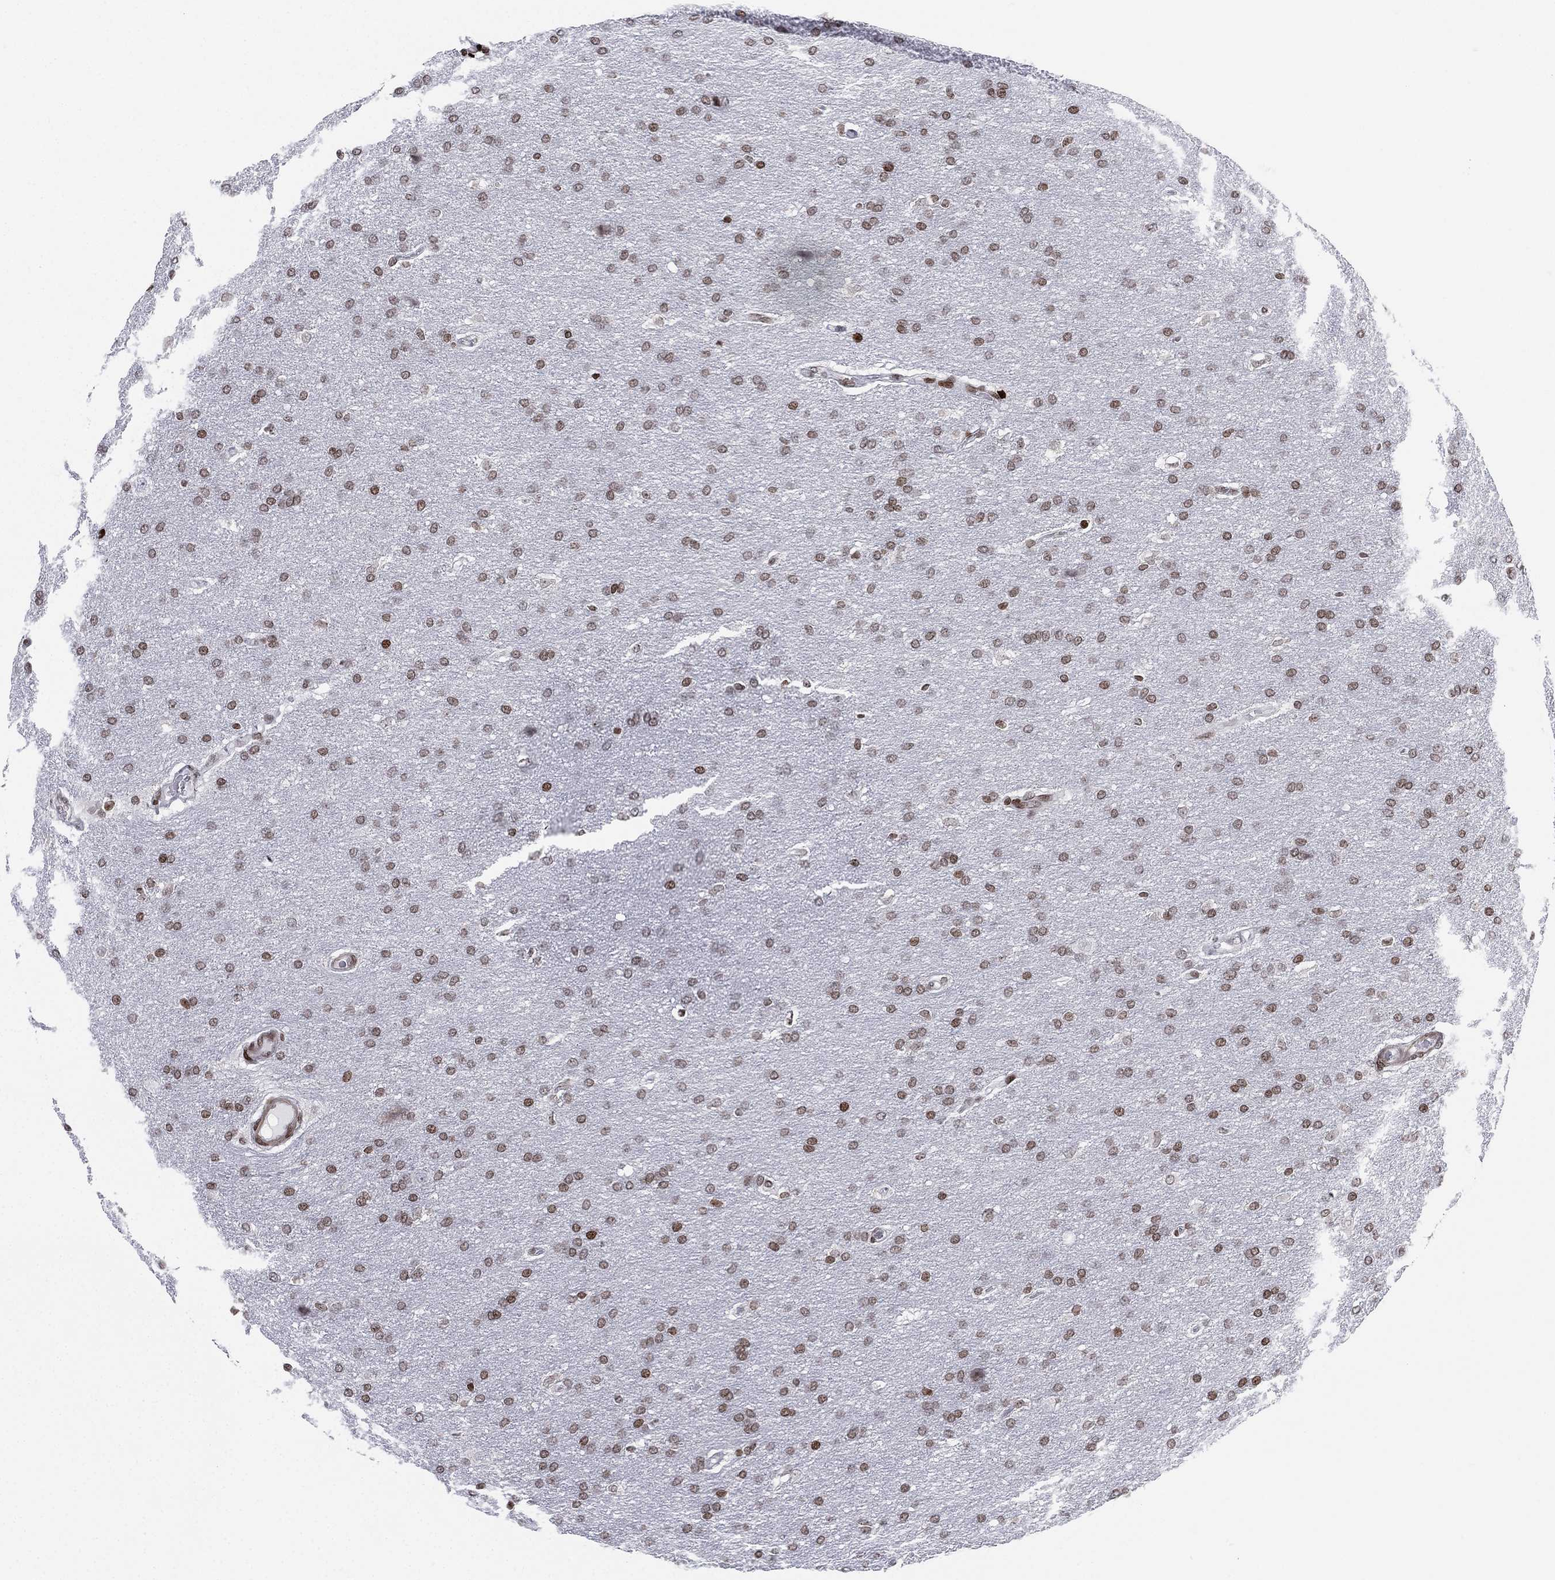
{"staining": {"intensity": "moderate", "quantity": "25%-75%", "location": "nuclear"}, "tissue": "glioma", "cell_type": "Tumor cells", "image_type": "cancer", "snomed": [{"axis": "morphology", "description": "Glioma, malignant, Low grade"}, {"axis": "topography", "description": "Brain"}], "caption": "Protein expression analysis of human malignant low-grade glioma reveals moderate nuclear staining in about 25%-75% of tumor cells.", "gene": "MFSD14A", "patient": {"sex": "female", "age": 37}}